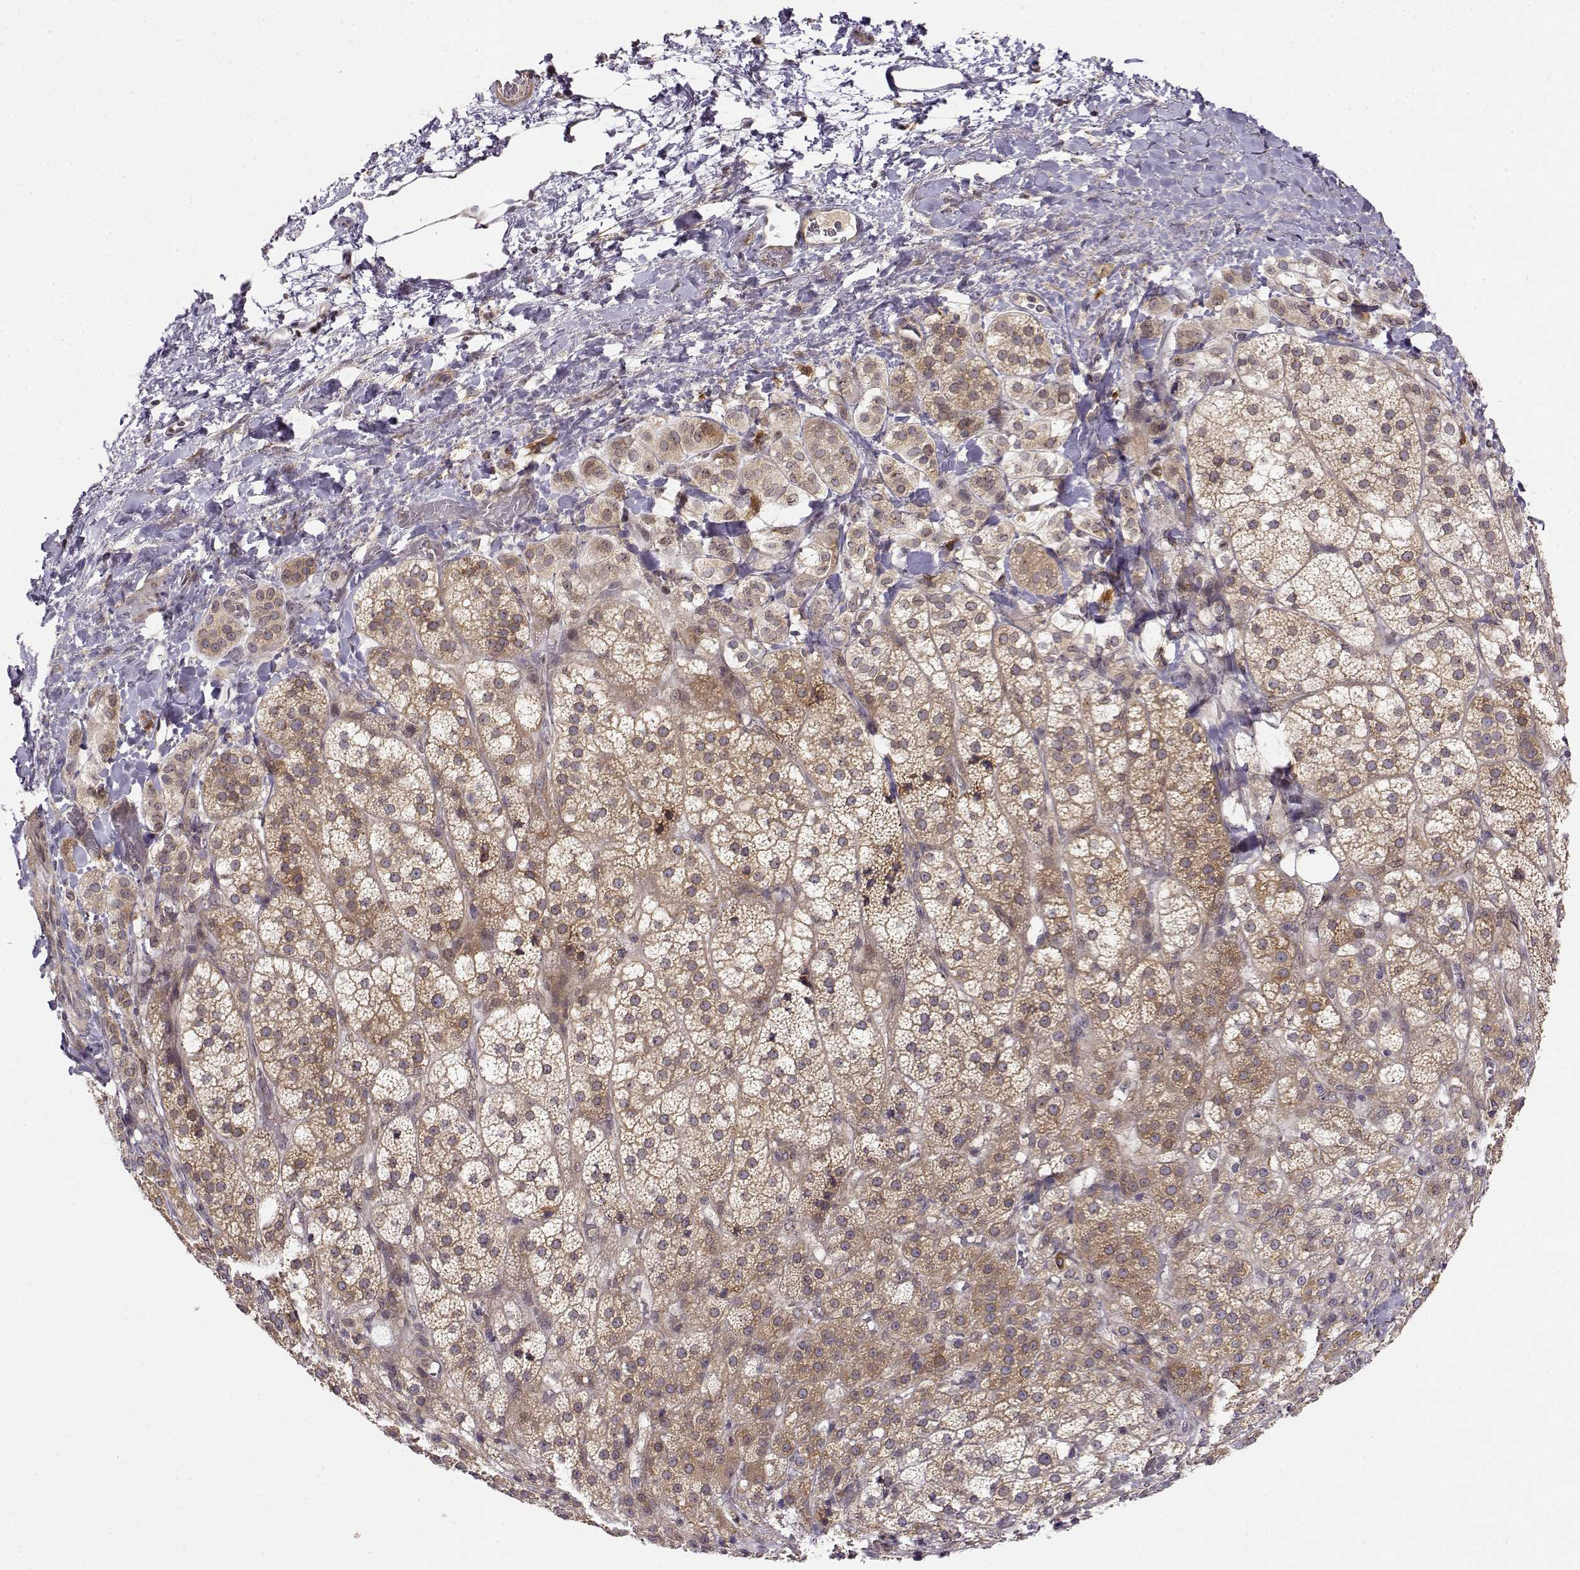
{"staining": {"intensity": "weak", "quantity": ">75%", "location": "cytoplasmic/membranous"}, "tissue": "adrenal gland", "cell_type": "Glandular cells", "image_type": "normal", "snomed": [{"axis": "morphology", "description": "Normal tissue, NOS"}, {"axis": "topography", "description": "Adrenal gland"}], "caption": "Weak cytoplasmic/membranous positivity is identified in approximately >75% of glandular cells in unremarkable adrenal gland.", "gene": "ERGIC2", "patient": {"sex": "female", "age": 60}}